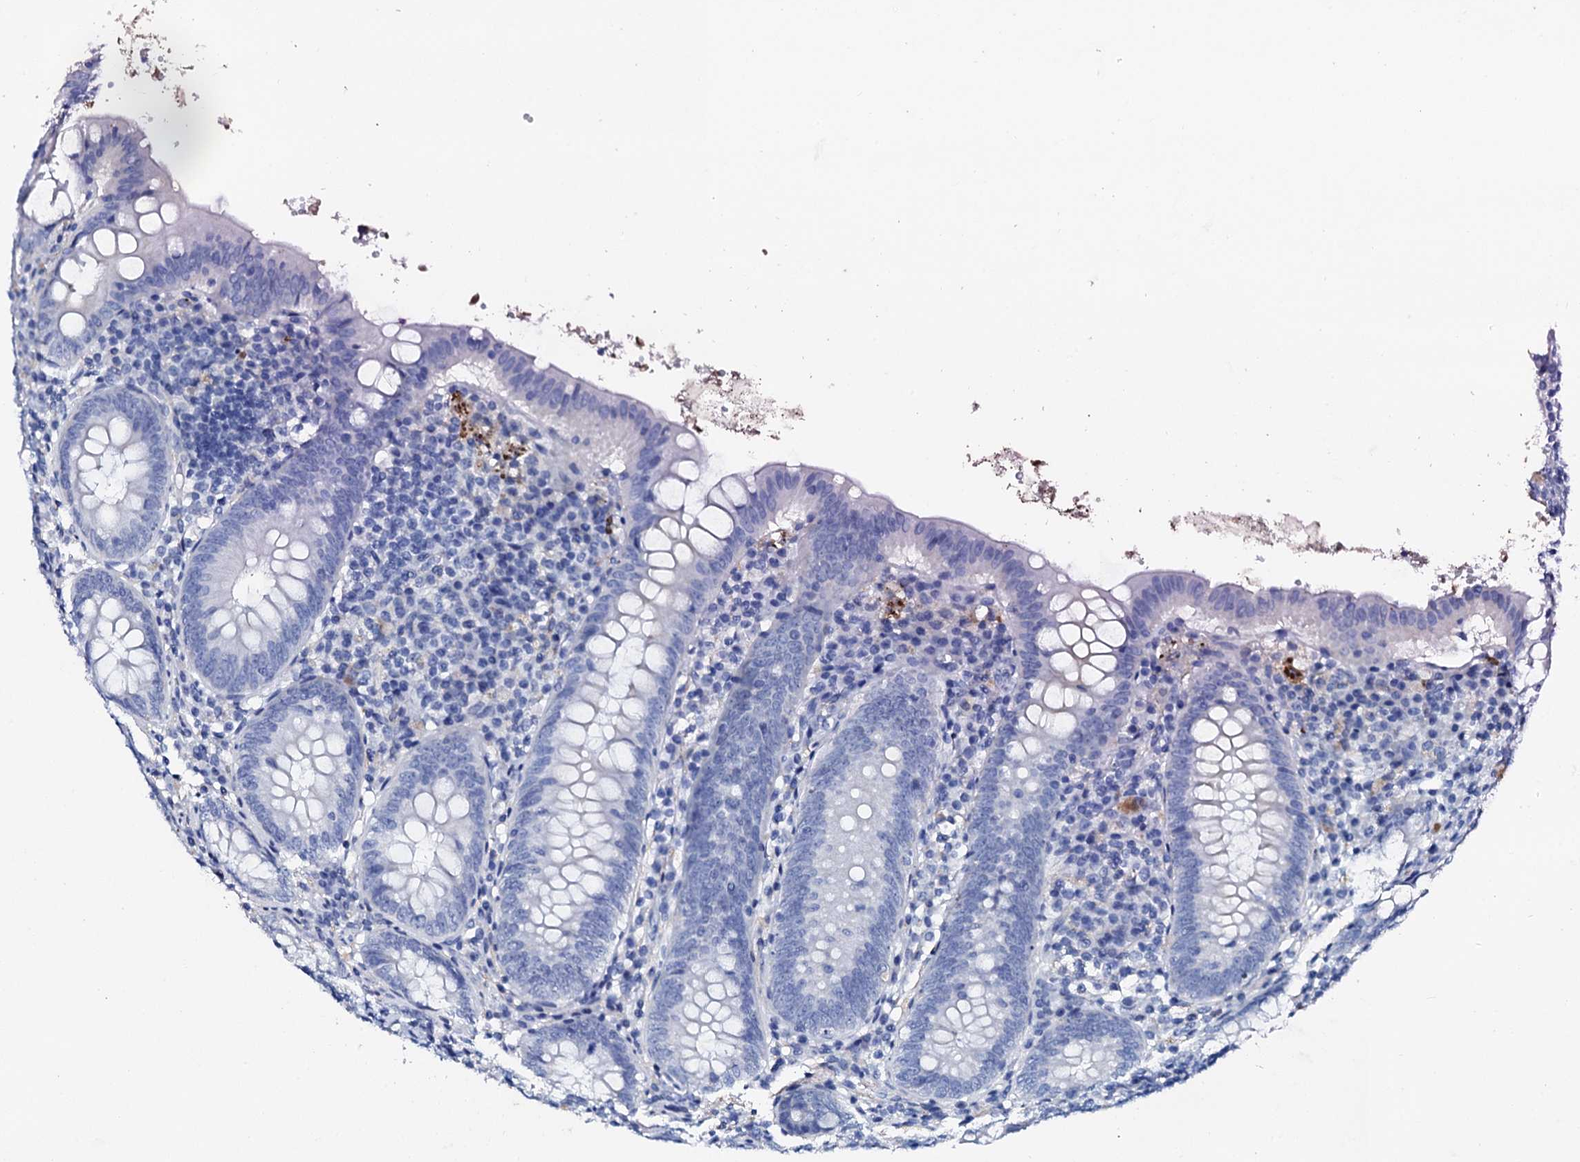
{"staining": {"intensity": "negative", "quantity": "none", "location": "none"}, "tissue": "appendix", "cell_type": "Glandular cells", "image_type": "normal", "snomed": [{"axis": "morphology", "description": "Normal tissue, NOS"}, {"axis": "topography", "description": "Appendix"}], "caption": "Glandular cells are negative for brown protein staining in benign appendix.", "gene": "AMER2", "patient": {"sex": "female", "age": 54}}